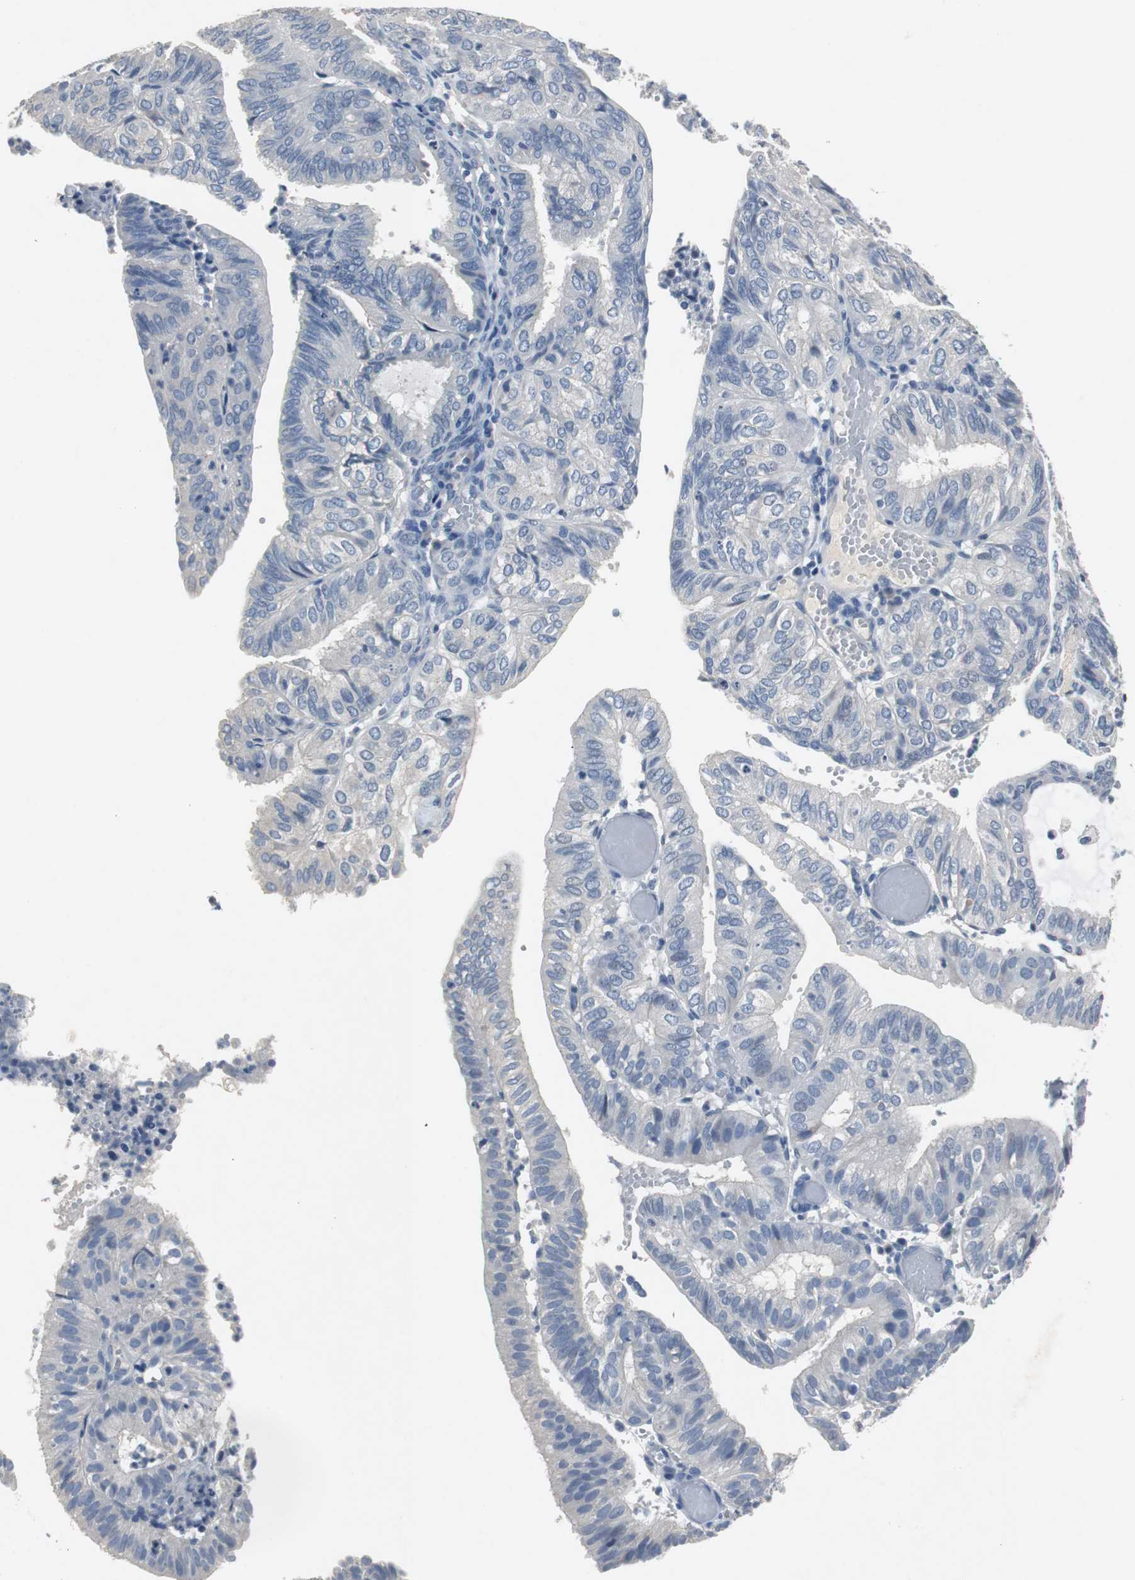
{"staining": {"intensity": "negative", "quantity": "none", "location": "none"}, "tissue": "endometrial cancer", "cell_type": "Tumor cells", "image_type": "cancer", "snomed": [{"axis": "morphology", "description": "Adenocarcinoma, NOS"}, {"axis": "topography", "description": "Uterus"}], "caption": "This photomicrograph is of endometrial adenocarcinoma stained with immunohistochemistry (IHC) to label a protein in brown with the nuclei are counter-stained blue. There is no staining in tumor cells.", "gene": "LRP2", "patient": {"sex": "female", "age": 60}}